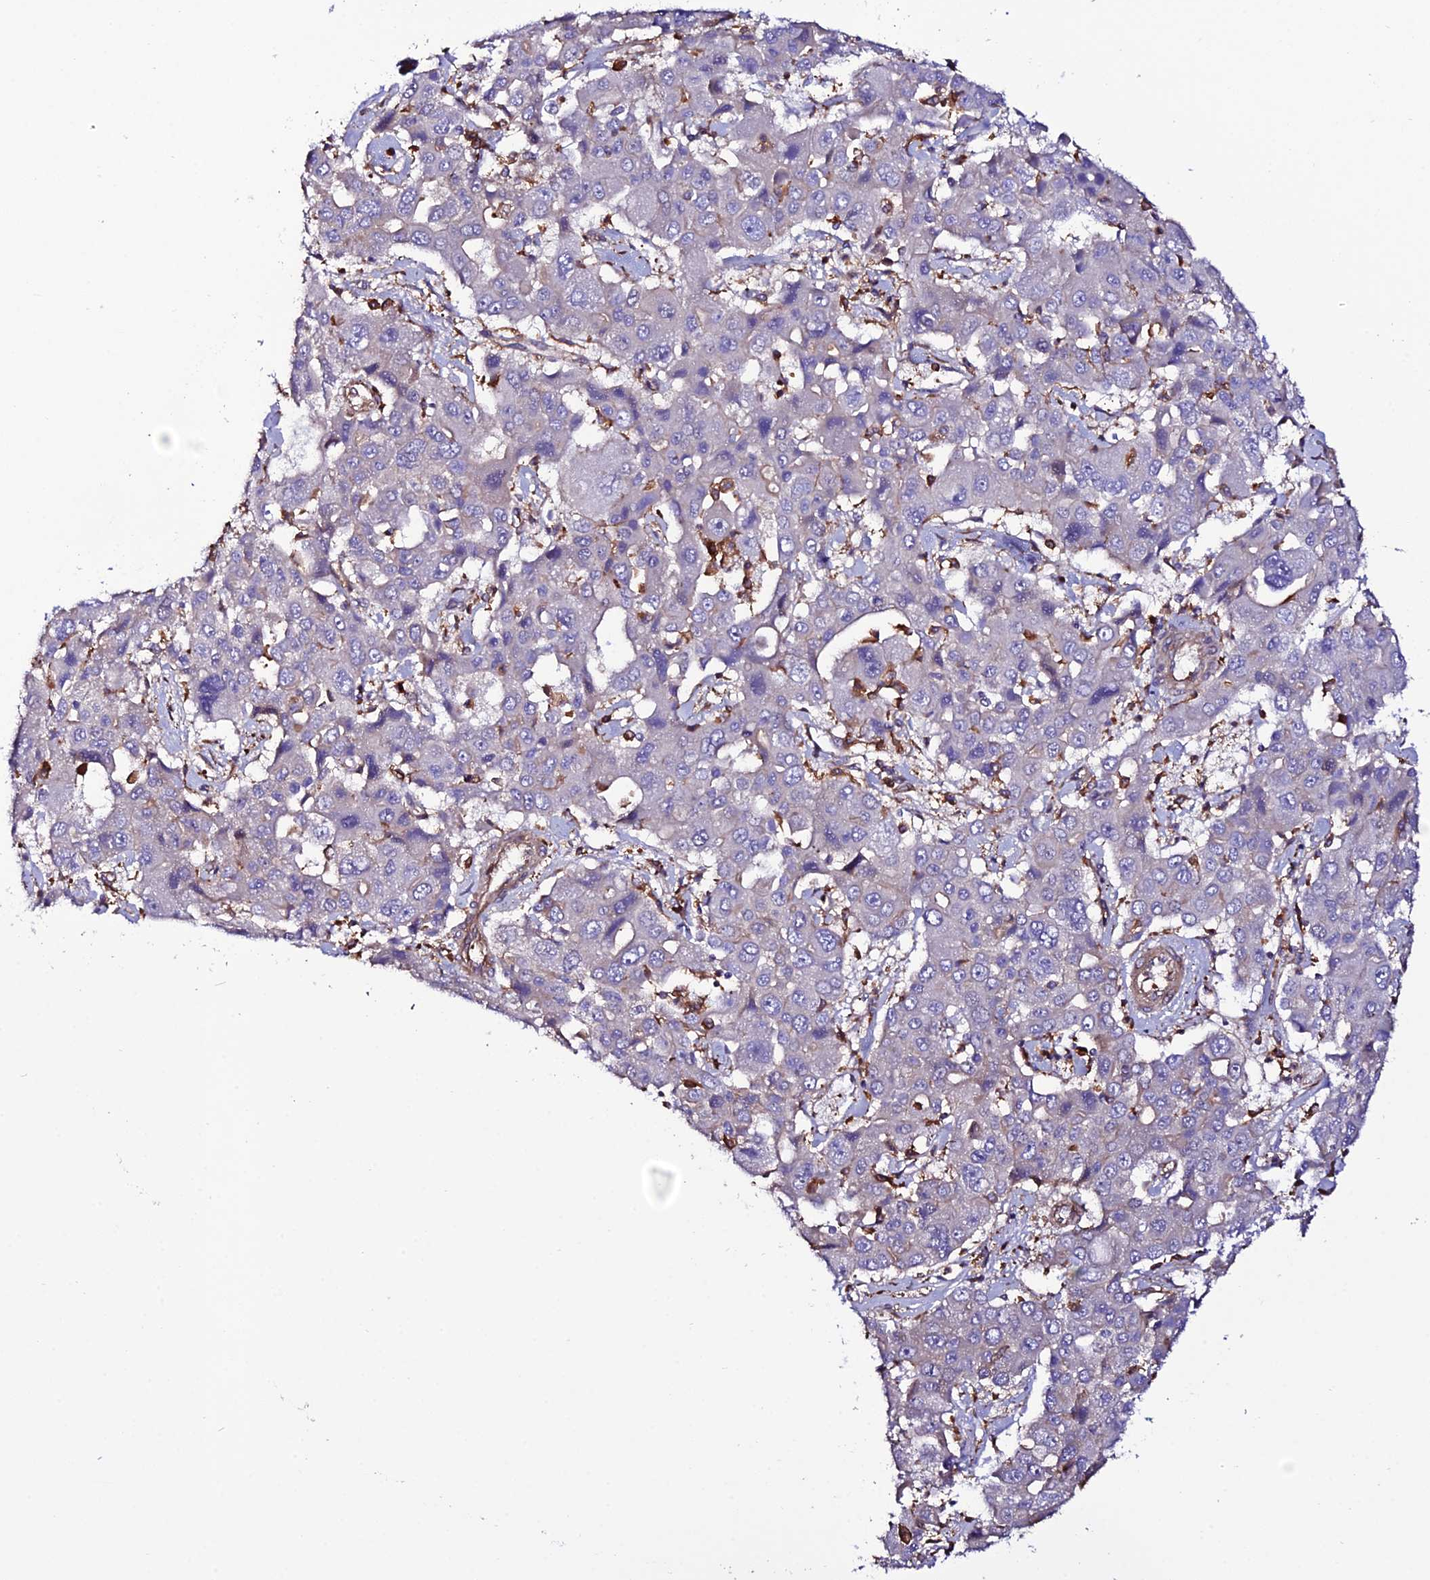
{"staining": {"intensity": "negative", "quantity": "none", "location": "none"}, "tissue": "liver cancer", "cell_type": "Tumor cells", "image_type": "cancer", "snomed": [{"axis": "morphology", "description": "Cholangiocarcinoma"}, {"axis": "topography", "description": "Liver"}], "caption": "A histopathology image of human cholangiocarcinoma (liver) is negative for staining in tumor cells.", "gene": "USP17L15", "patient": {"sex": "male", "age": 67}}